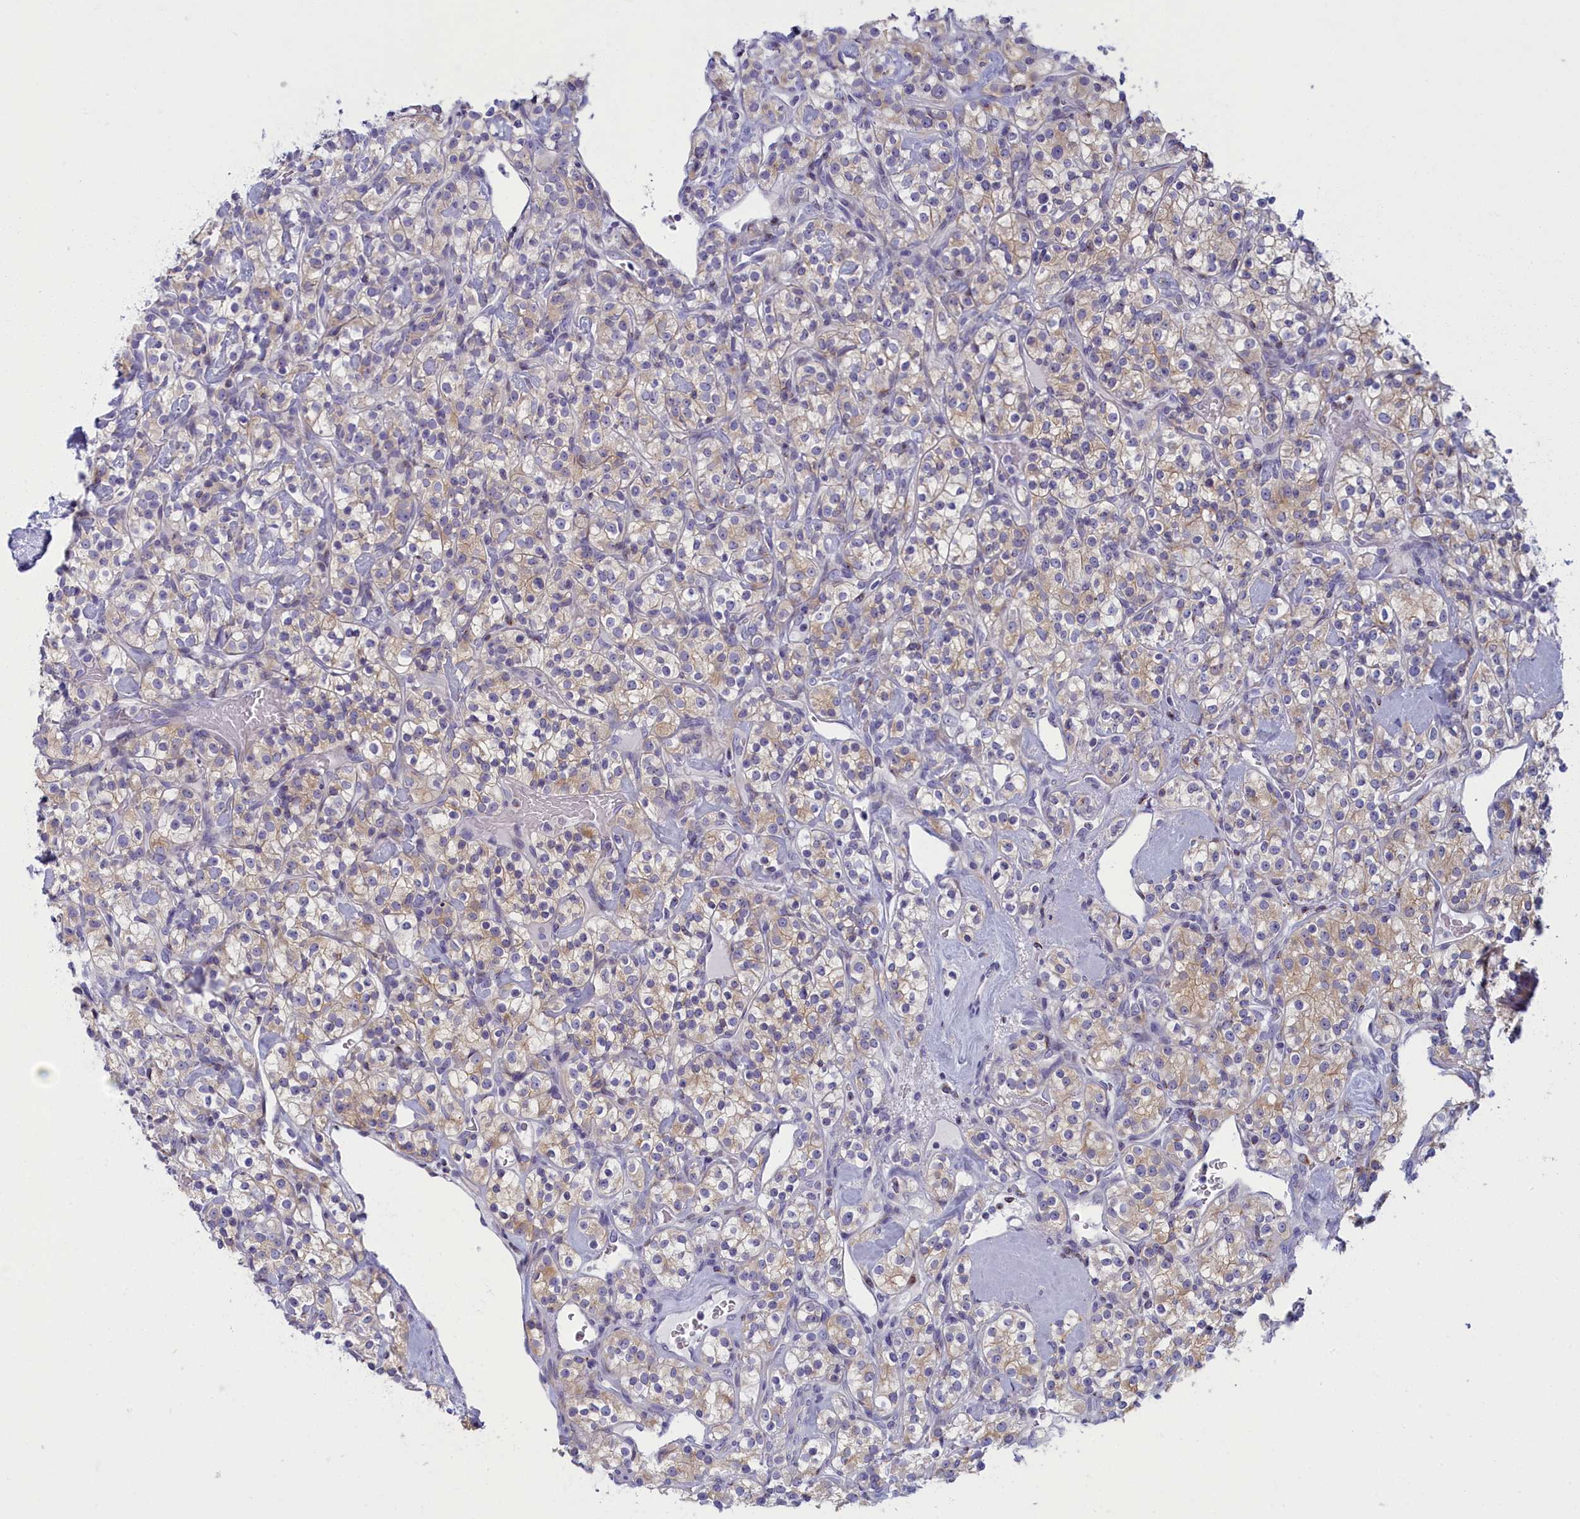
{"staining": {"intensity": "weak", "quantity": "25%-75%", "location": "cytoplasmic/membranous"}, "tissue": "renal cancer", "cell_type": "Tumor cells", "image_type": "cancer", "snomed": [{"axis": "morphology", "description": "Adenocarcinoma, NOS"}, {"axis": "topography", "description": "Kidney"}], "caption": "Weak cytoplasmic/membranous protein staining is seen in about 25%-75% of tumor cells in renal cancer (adenocarcinoma).", "gene": "NOL10", "patient": {"sex": "male", "age": 77}}